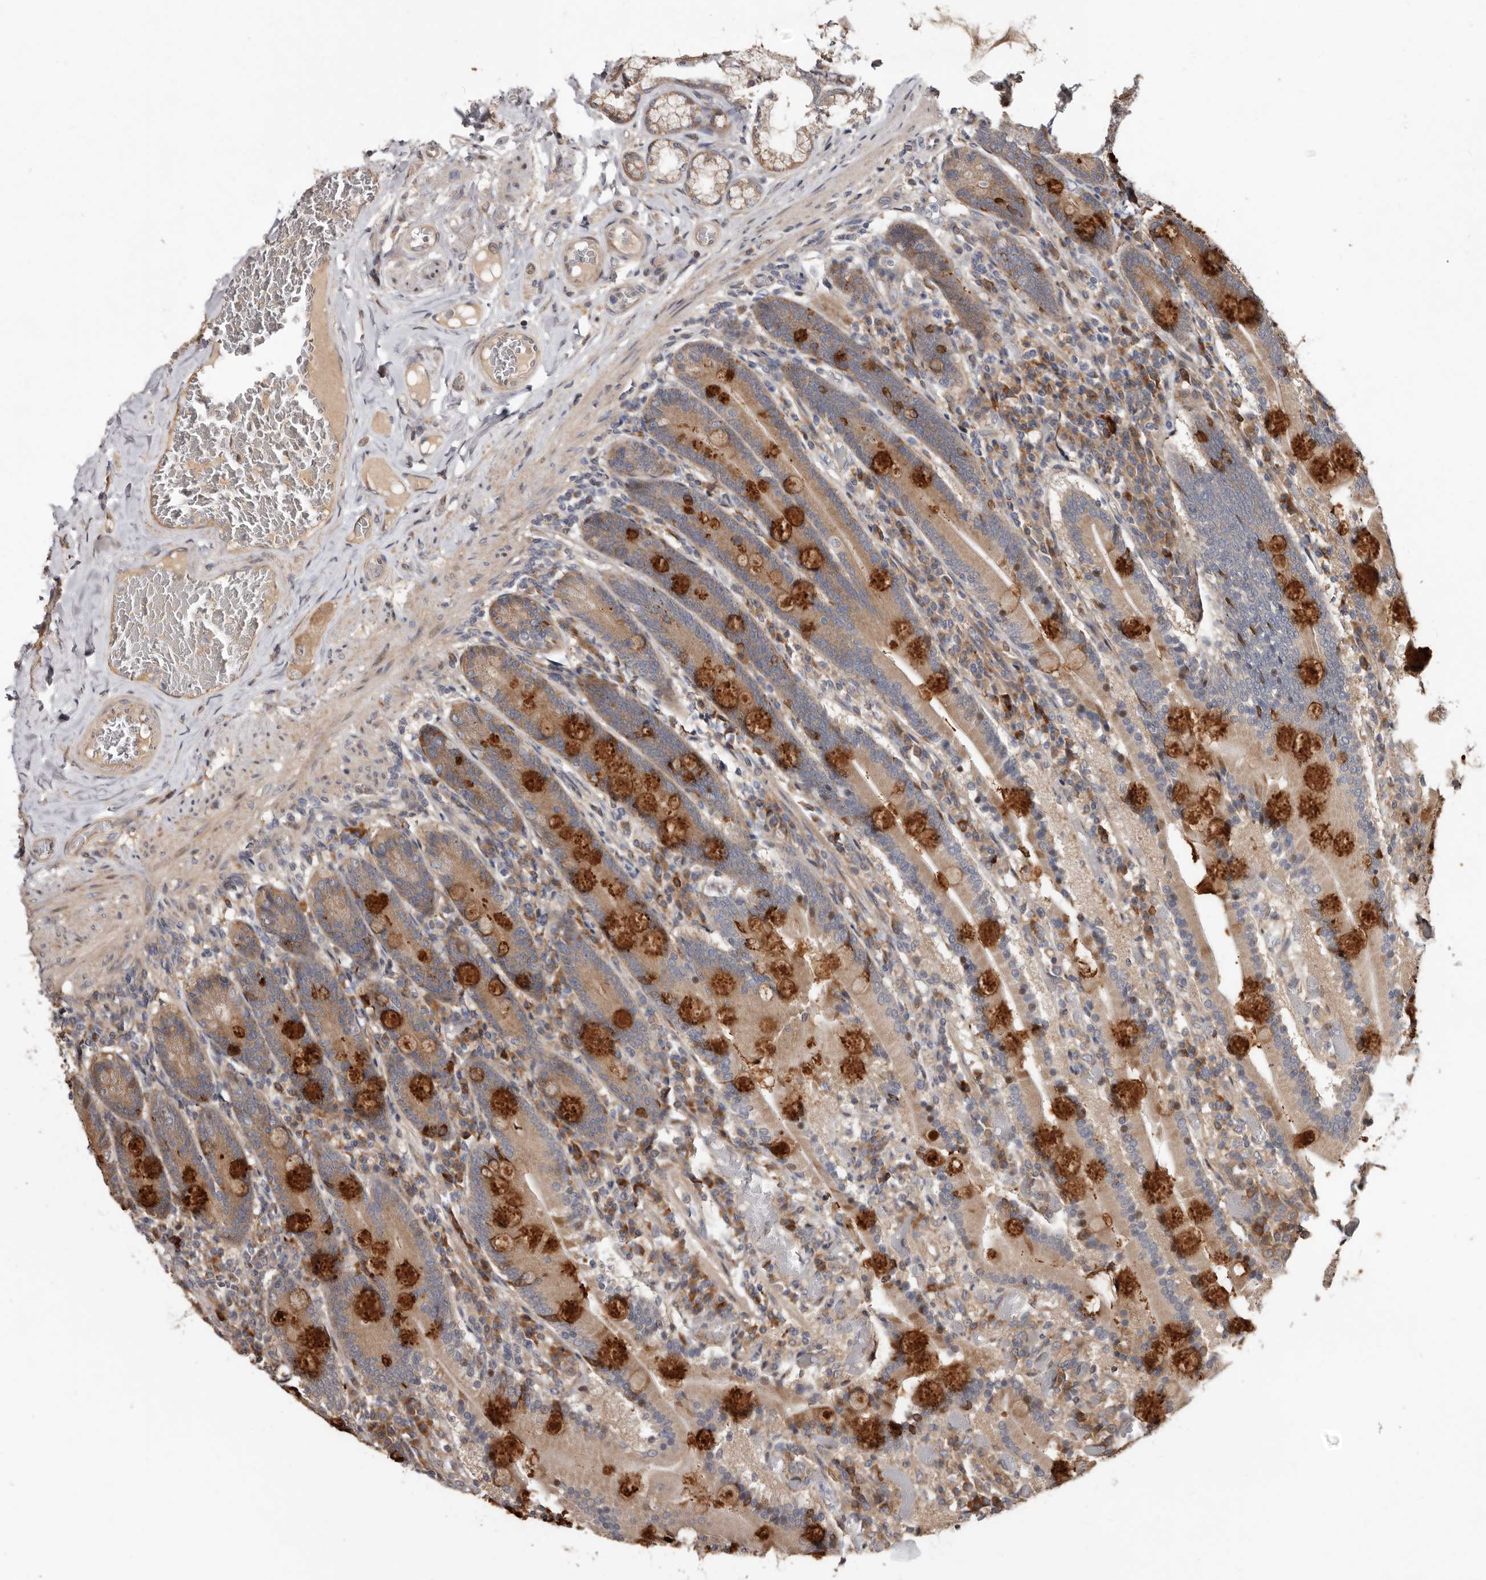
{"staining": {"intensity": "strong", "quantity": ">75%", "location": "cytoplasmic/membranous"}, "tissue": "duodenum", "cell_type": "Glandular cells", "image_type": "normal", "snomed": [{"axis": "morphology", "description": "Normal tissue, NOS"}, {"axis": "topography", "description": "Duodenum"}], "caption": "Immunohistochemical staining of unremarkable human duodenum exhibits strong cytoplasmic/membranous protein expression in approximately >75% of glandular cells.", "gene": "WEE2", "patient": {"sex": "female", "age": 62}}